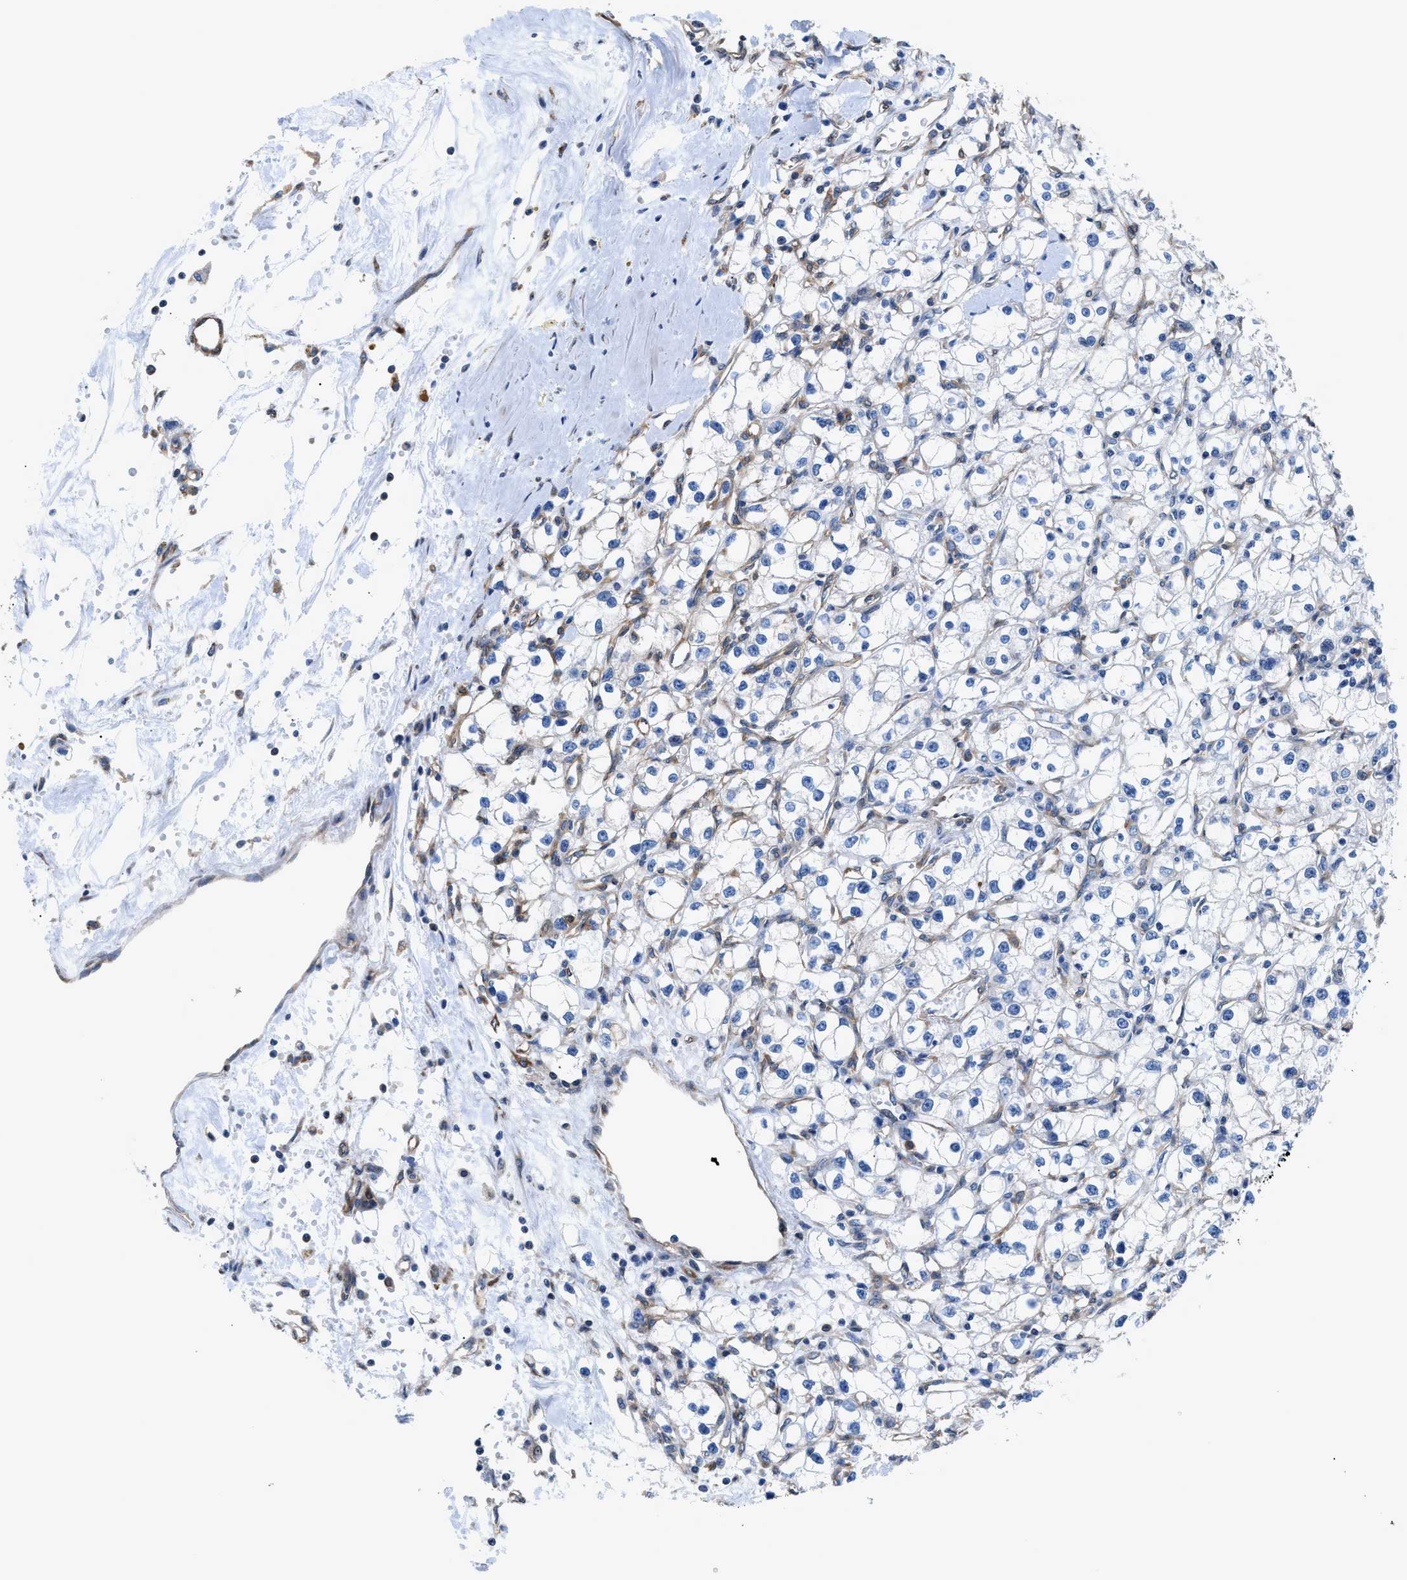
{"staining": {"intensity": "negative", "quantity": "none", "location": "none"}, "tissue": "renal cancer", "cell_type": "Tumor cells", "image_type": "cancer", "snomed": [{"axis": "morphology", "description": "Adenocarcinoma, NOS"}, {"axis": "topography", "description": "Kidney"}], "caption": "Image shows no protein expression in tumor cells of renal cancer (adenocarcinoma) tissue.", "gene": "DMAC1", "patient": {"sex": "male", "age": 56}}